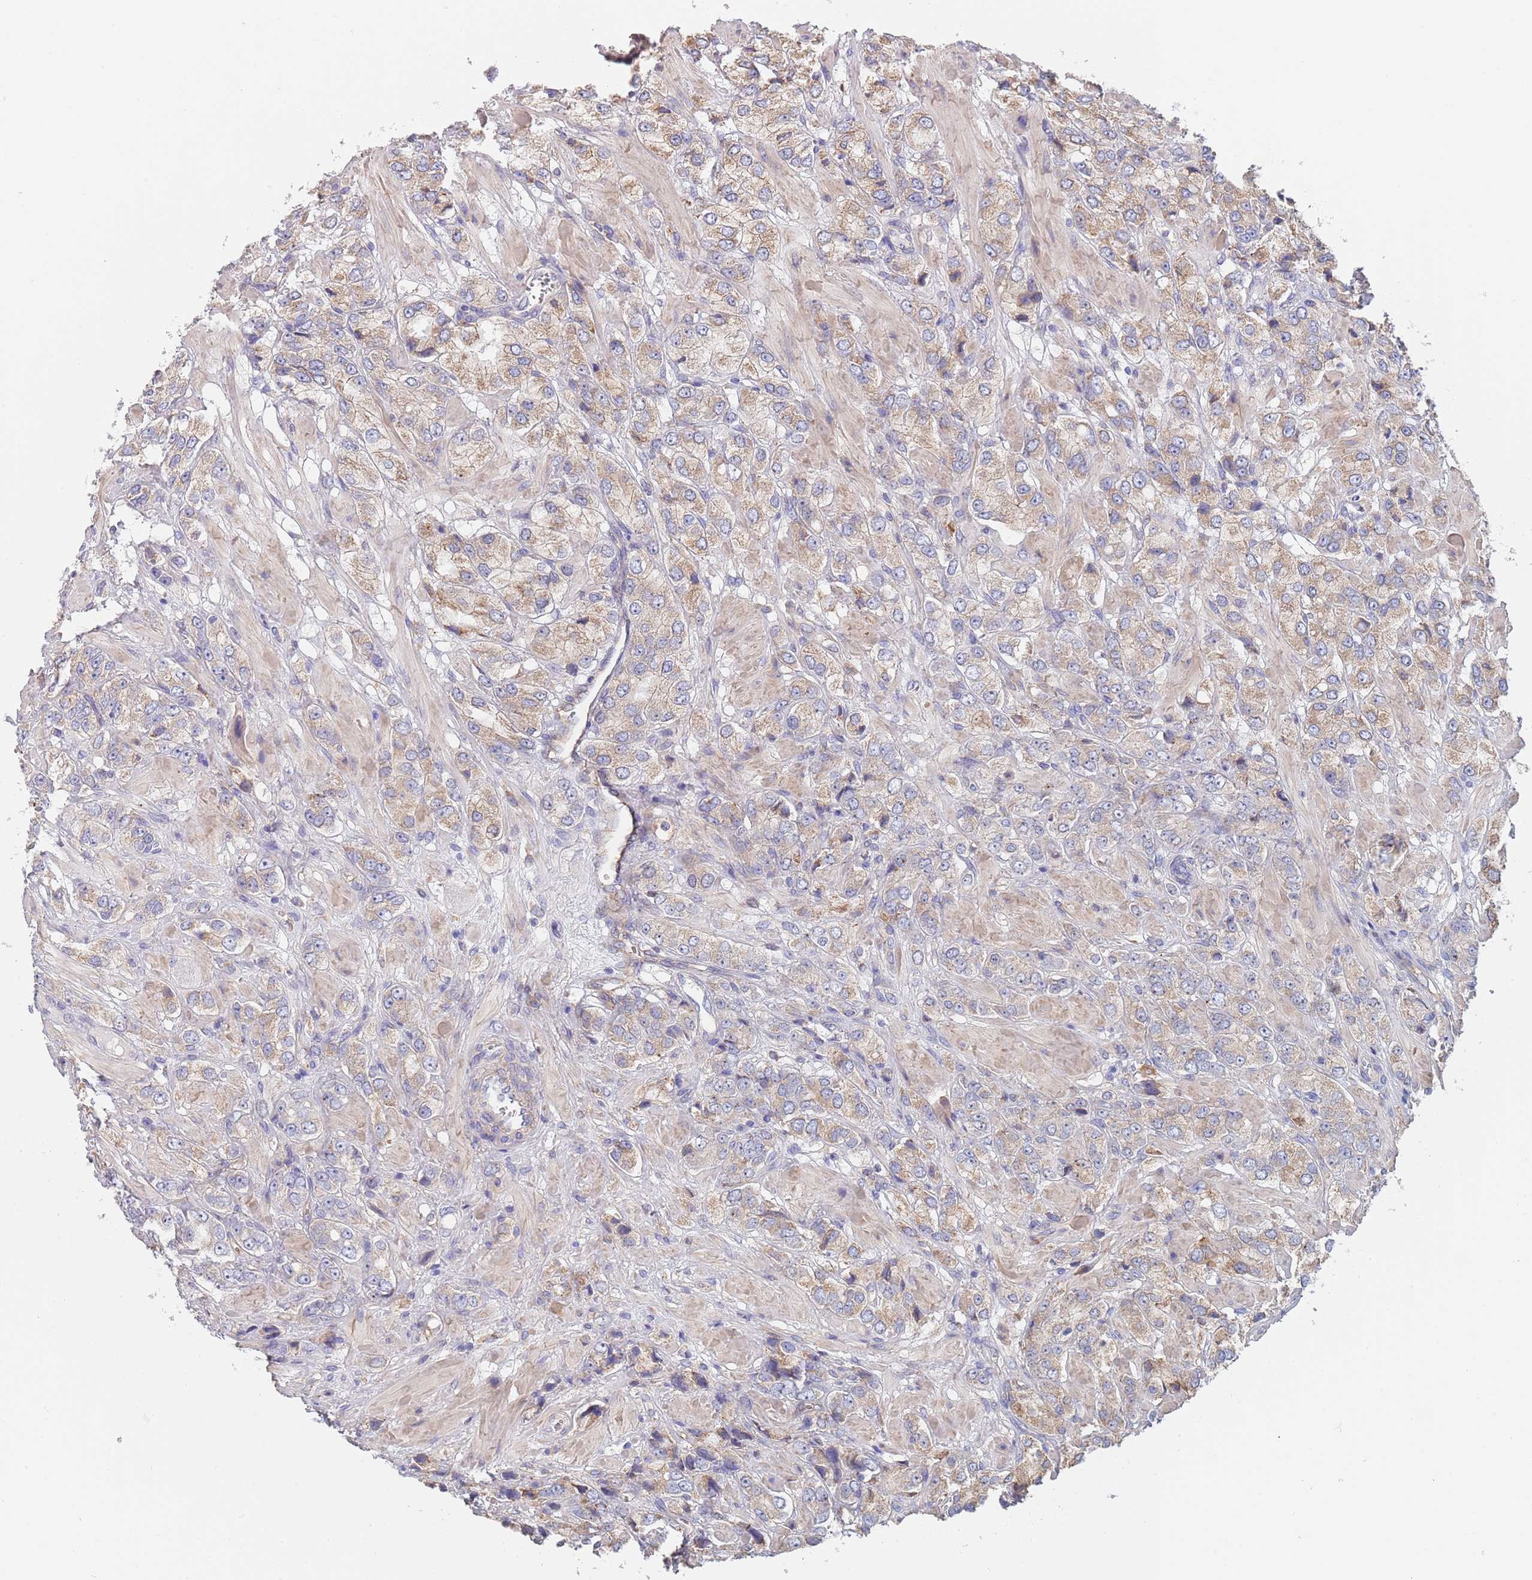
{"staining": {"intensity": "weak", "quantity": "<25%", "location": "cytoplasmic/membranous"}, "tissue": "prostate cancer", "cell_type": "Tumor cells", "image_type": "cancer", "snomed": [{"axis": "morphology", "description": "Adenocarcinoma, High grade"}, {"axis": "topography", "description": "Prostate and seminal vesicle, NOS"}], "caption": "This is an IHC histopathology image of prostate cancer. There is no positivity in tumor cells.", "gene": "DCUN1D3", "patient": {"sex": "male", "age": 64}}